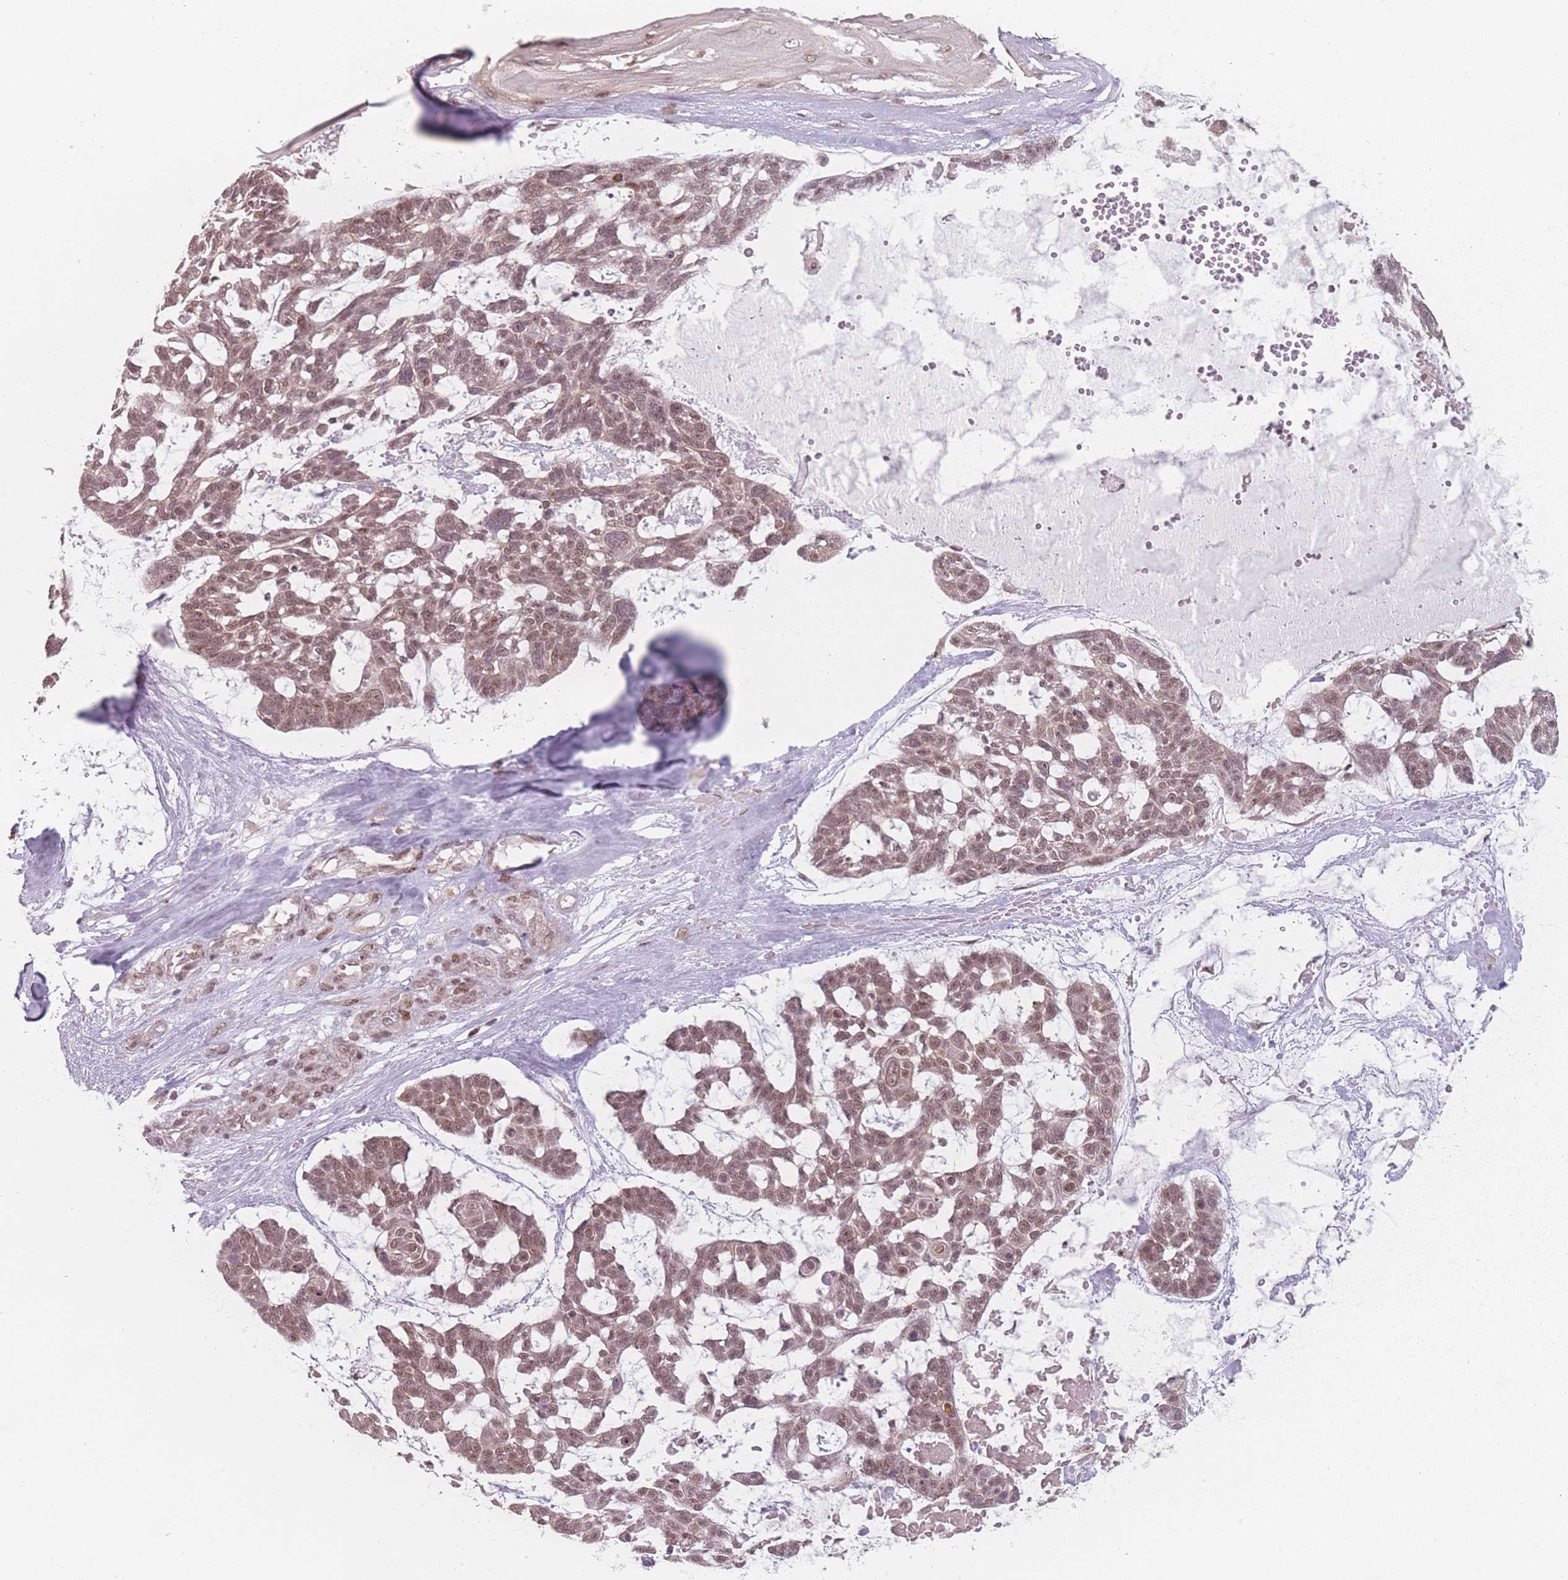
{"staining": {"intensity": "moderate", "quantity": ">75%", "location": "cytoplasmic/membranous,nuclear"}, "tissue": "skin cancer", "cell_type": "Tumor cells", "image_type": "cancer", "snomed": [{"axis": "morphology", "description": "Basal cell carcinoma"}, {"axis": "topography", "description": "Skin"}], "caption": "Protein expression analysis of basal cell carcinoma (skin) shows moderate cytoplasmic/membranous and nuclear expression in about >75% of tumor cells.", "gene": "ZC3H14", "patient": {"sex": "male", "age": 88}}